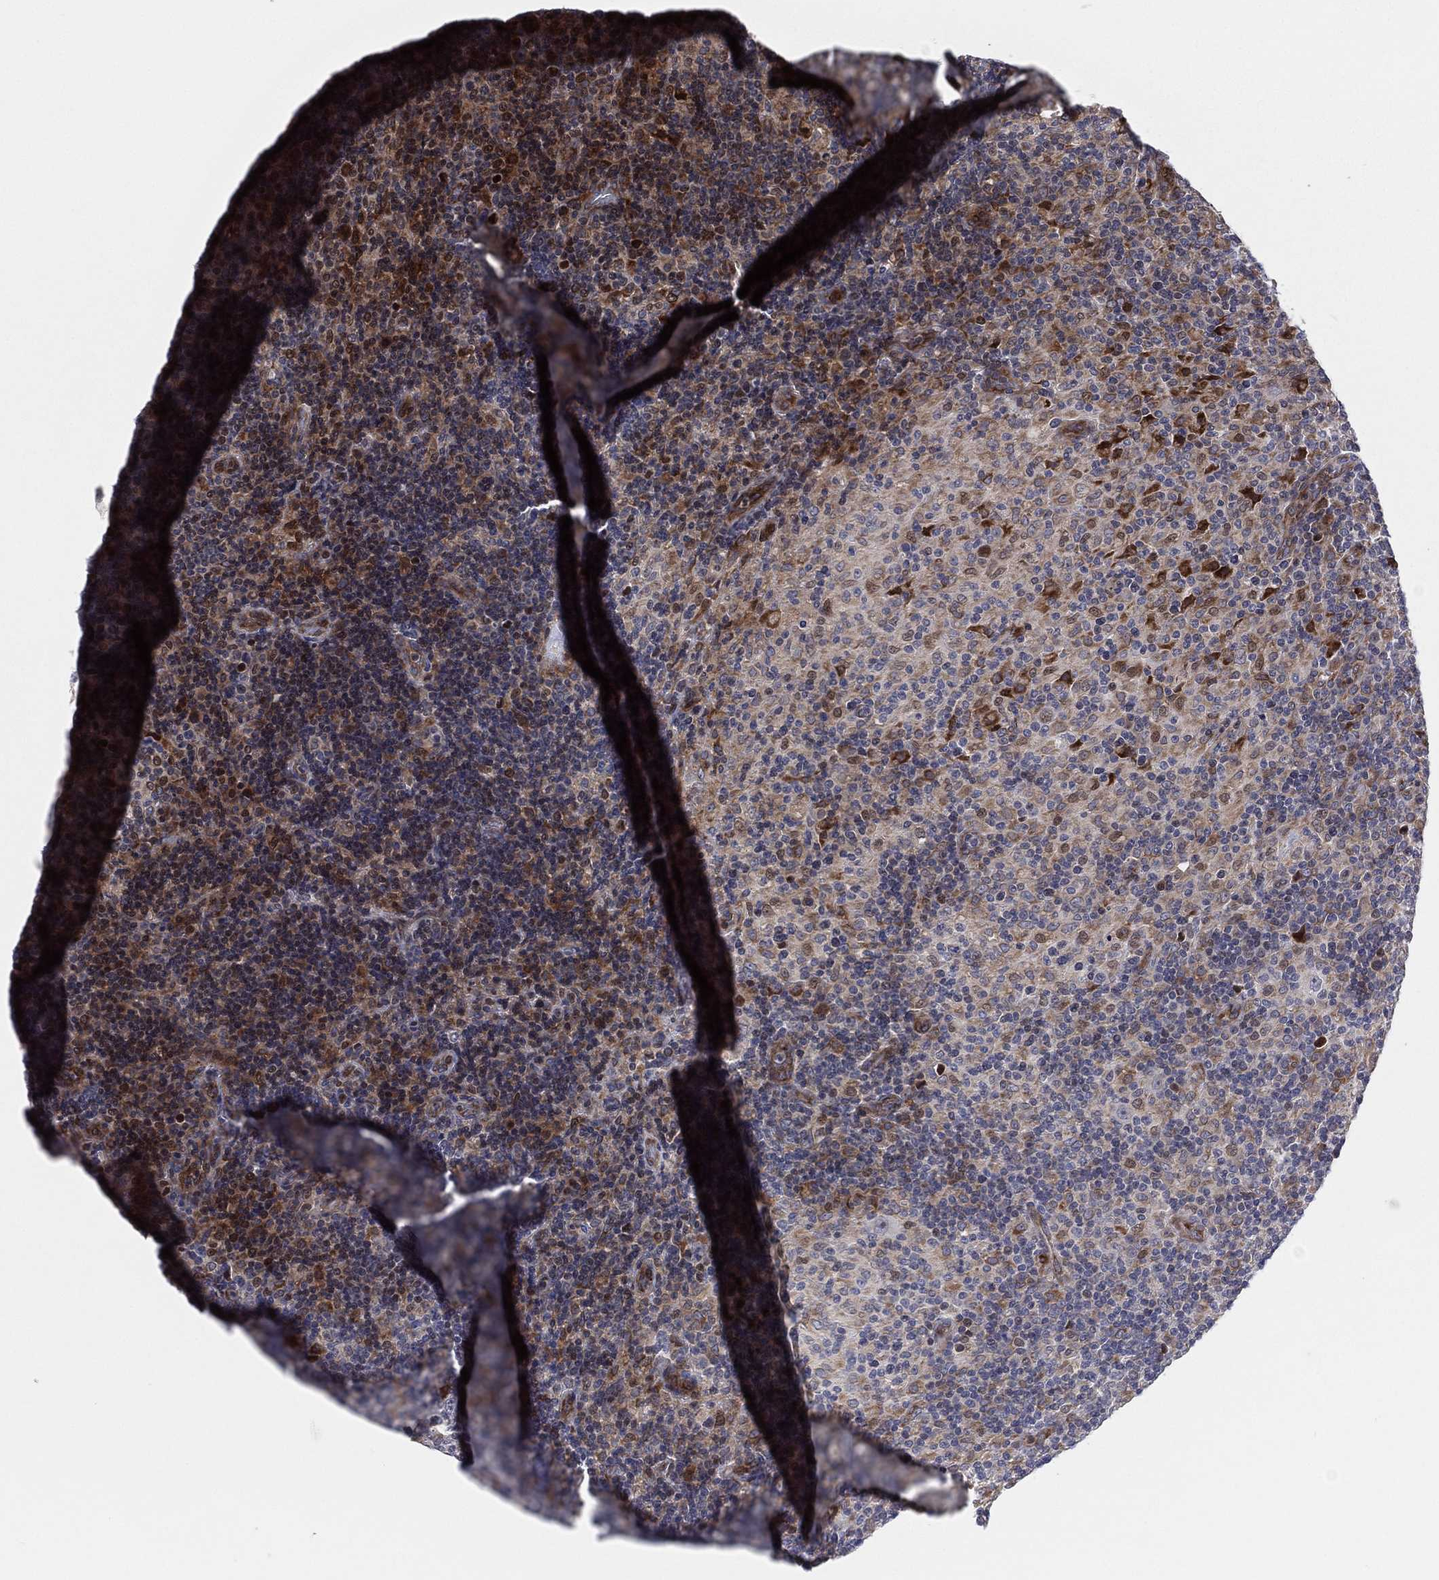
{"staining": {"intensity": "moderate", "quantity": "<25%", "location": "cytoplasmic/membranous"}, "tissue": "lymphoma", "cell_type": "Tumor cells", "image_type": "cancer", "snomed": [{"axis": "morphology", "description": "Hodgkin's disease, NOS"}, {"axis": "topography", "description": "Lymph node"}], "caption": "Hodgkin's disease was stained to show a protein in brown. There is low levels of moderate cytoplasmic/membranous positivity in about <25% of tumor cells. The protein is shown in brown color, while the nuclei are stained blue.", "gene": "UTP14A", "patient": {"sex": "male", "age": 70}}